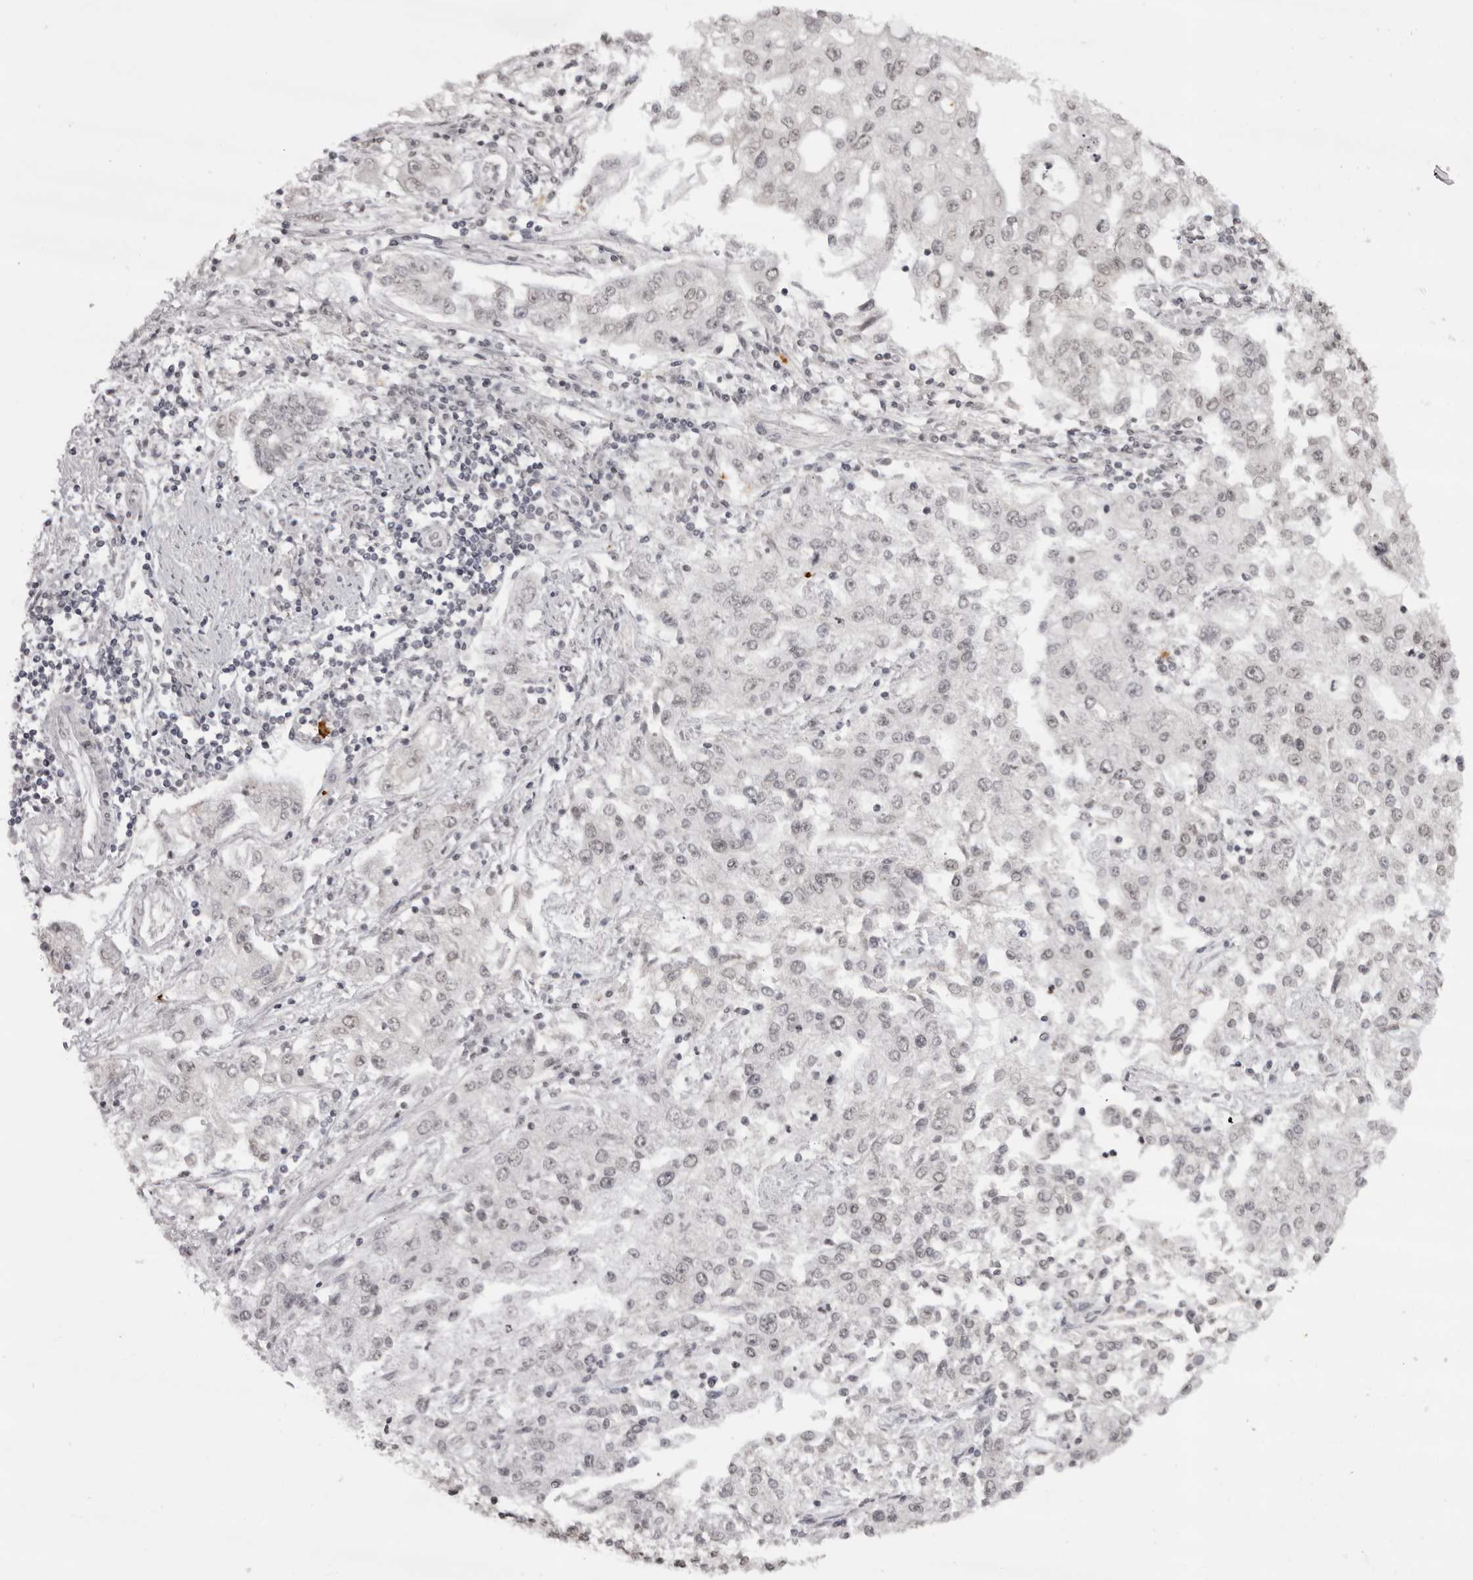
{"staining": {"intensity": "weak", "quantity": "<25%", "location": "nuclear"}, "tissue": "endometrial cancer", "cell_type": "Tumor cells", "image_type": "cancer", "snomed": [{"axis": "morphology", "description": "Adenocarcinoma, NOS"}, {"axis": "topography", "description": "Endometrium"}], "caption": "Tumor cells are negative for brown protein staining in endometrial adenocarcinoma.", "gene": "NTM", "patient": {"sex": "female", "age": 49}}